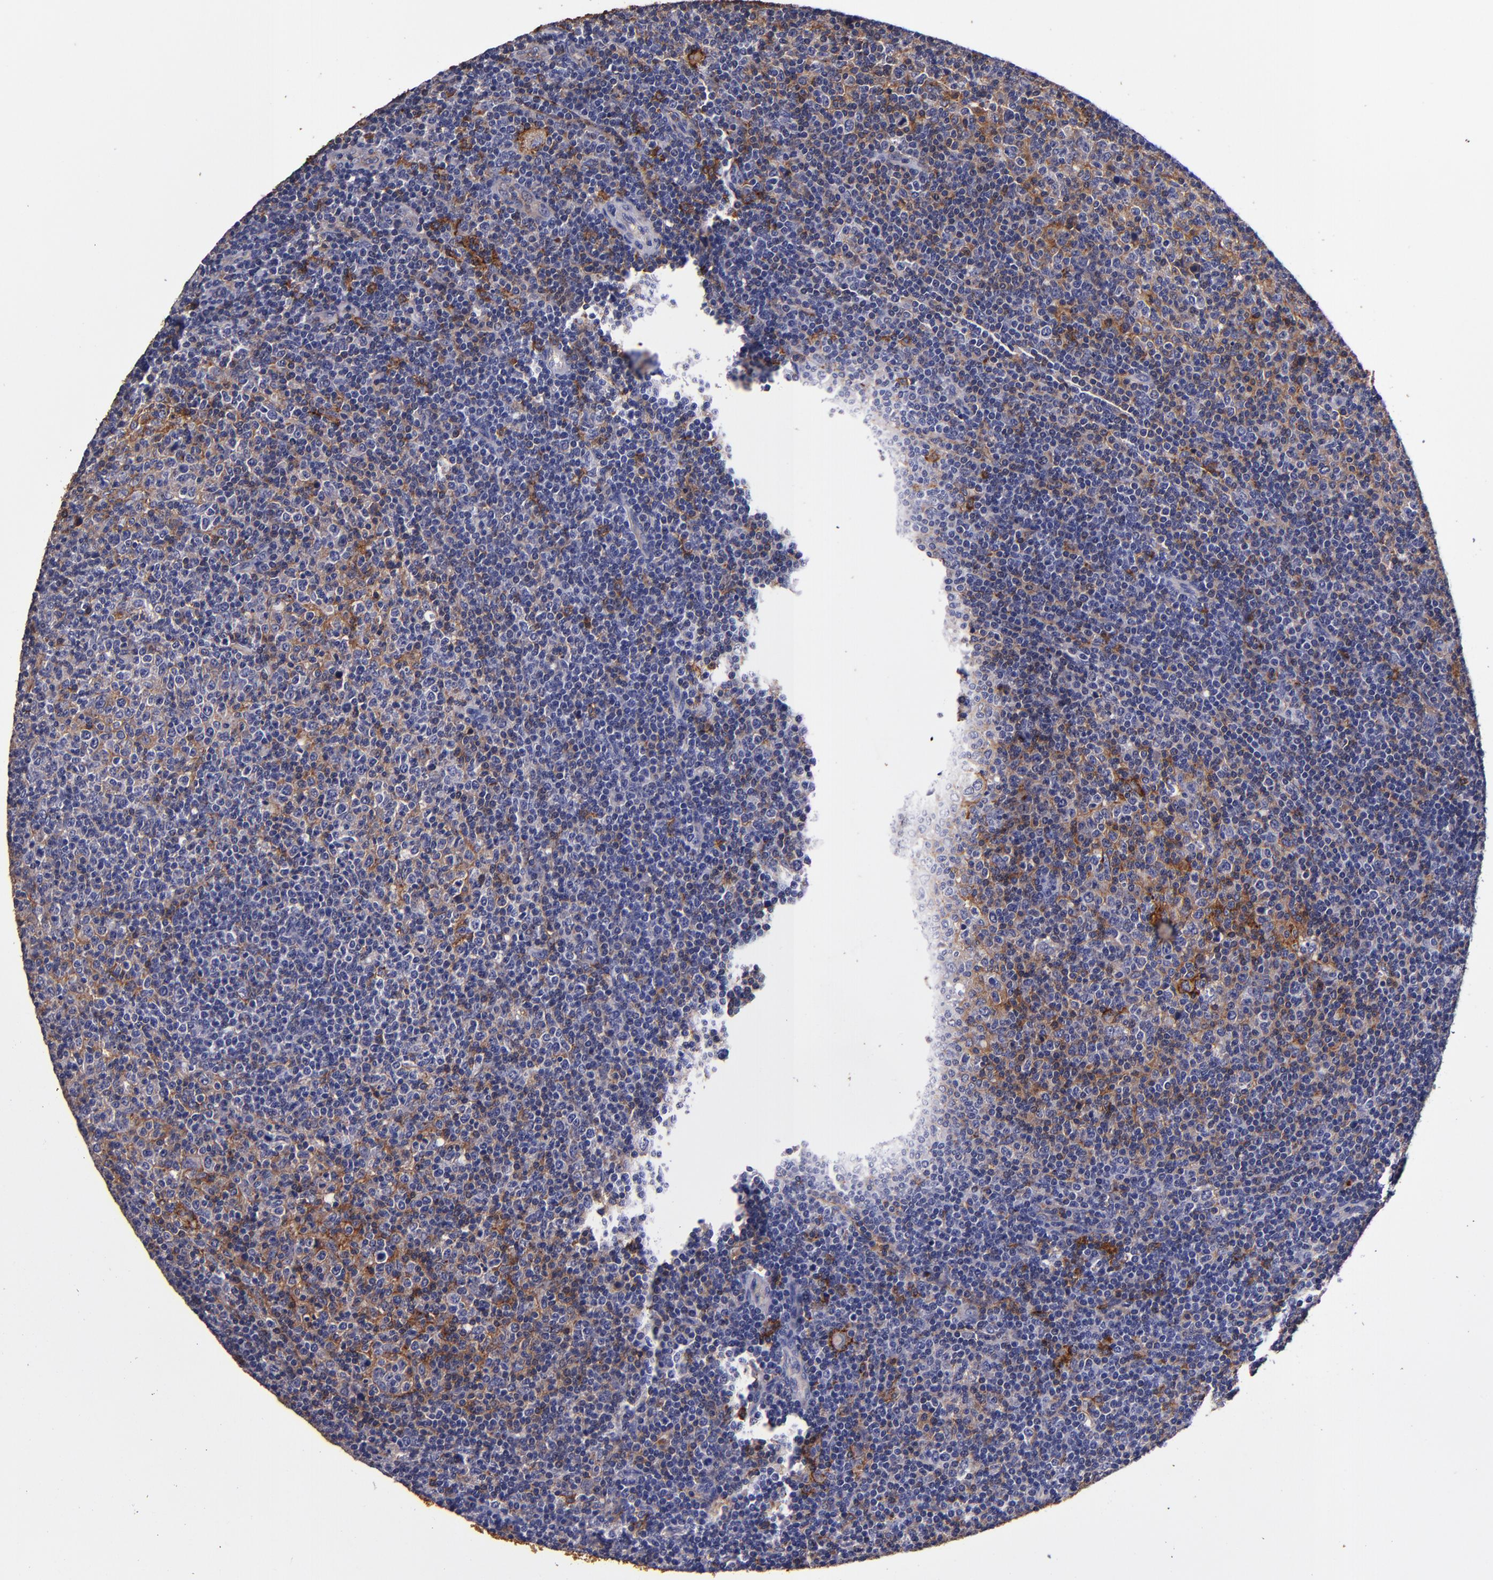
{"staining": {"intensity": "strong", "quantity": "<25%", "location": "cytoplasmic/membranous"}, "tissue": "lymphoma", "cell_type": "Tumor cells", "image_type": "cancer", "snomed": [{"axis": "morphology", "description": "Malignant lymphoma, non-Hodgkin's type, Low grade"}, {"axis": "topography", "description": "Lymph node"}], "caption": "An image of human malignant lymphoma, non-Hodgkin's type (low-grade) stained for a protein reveals strong cytoplasmic/membranous brown staining in tumor cells.", "gene": "SIRPA", "patient": {"sex": "male", "age": 70}}